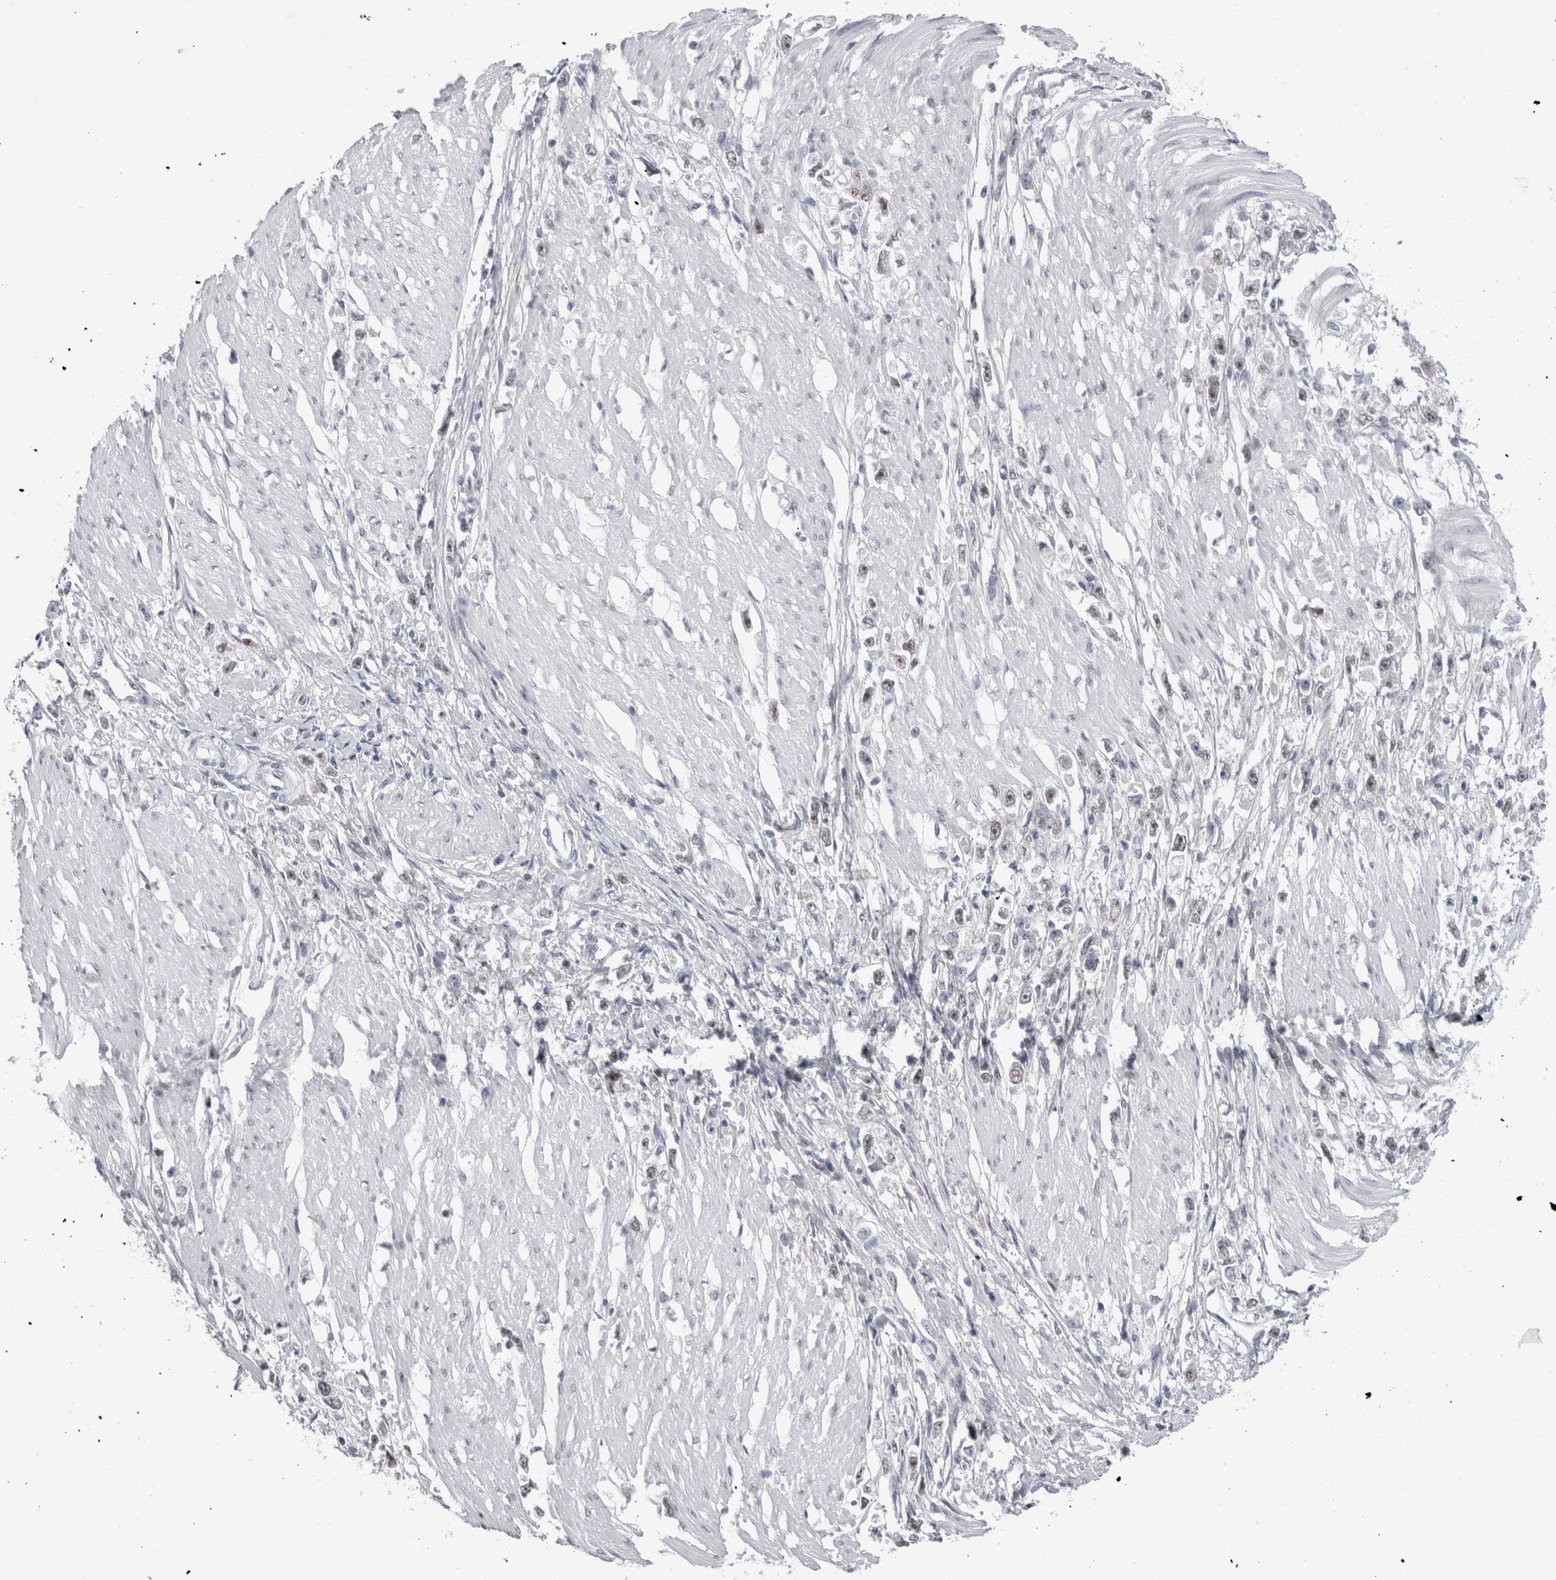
{"staining": {"intensity": "negative", "quantity": "none", "location": "none"}, "tissue": "stomach cancer", "cell_type": "Tumor cells", "image_type": "cancer", "snomed": [{"axis": "morphology", "description": "Adenocarcinoma, NOS"}, {"axis": "topography", "description": "Stomach"}], "caption": "Immunohistochemistry (IHC) of stomach cancer shows no expression in tumor cells.", "gene": "API5", "patient": {"sex": "female", "age": 59}}